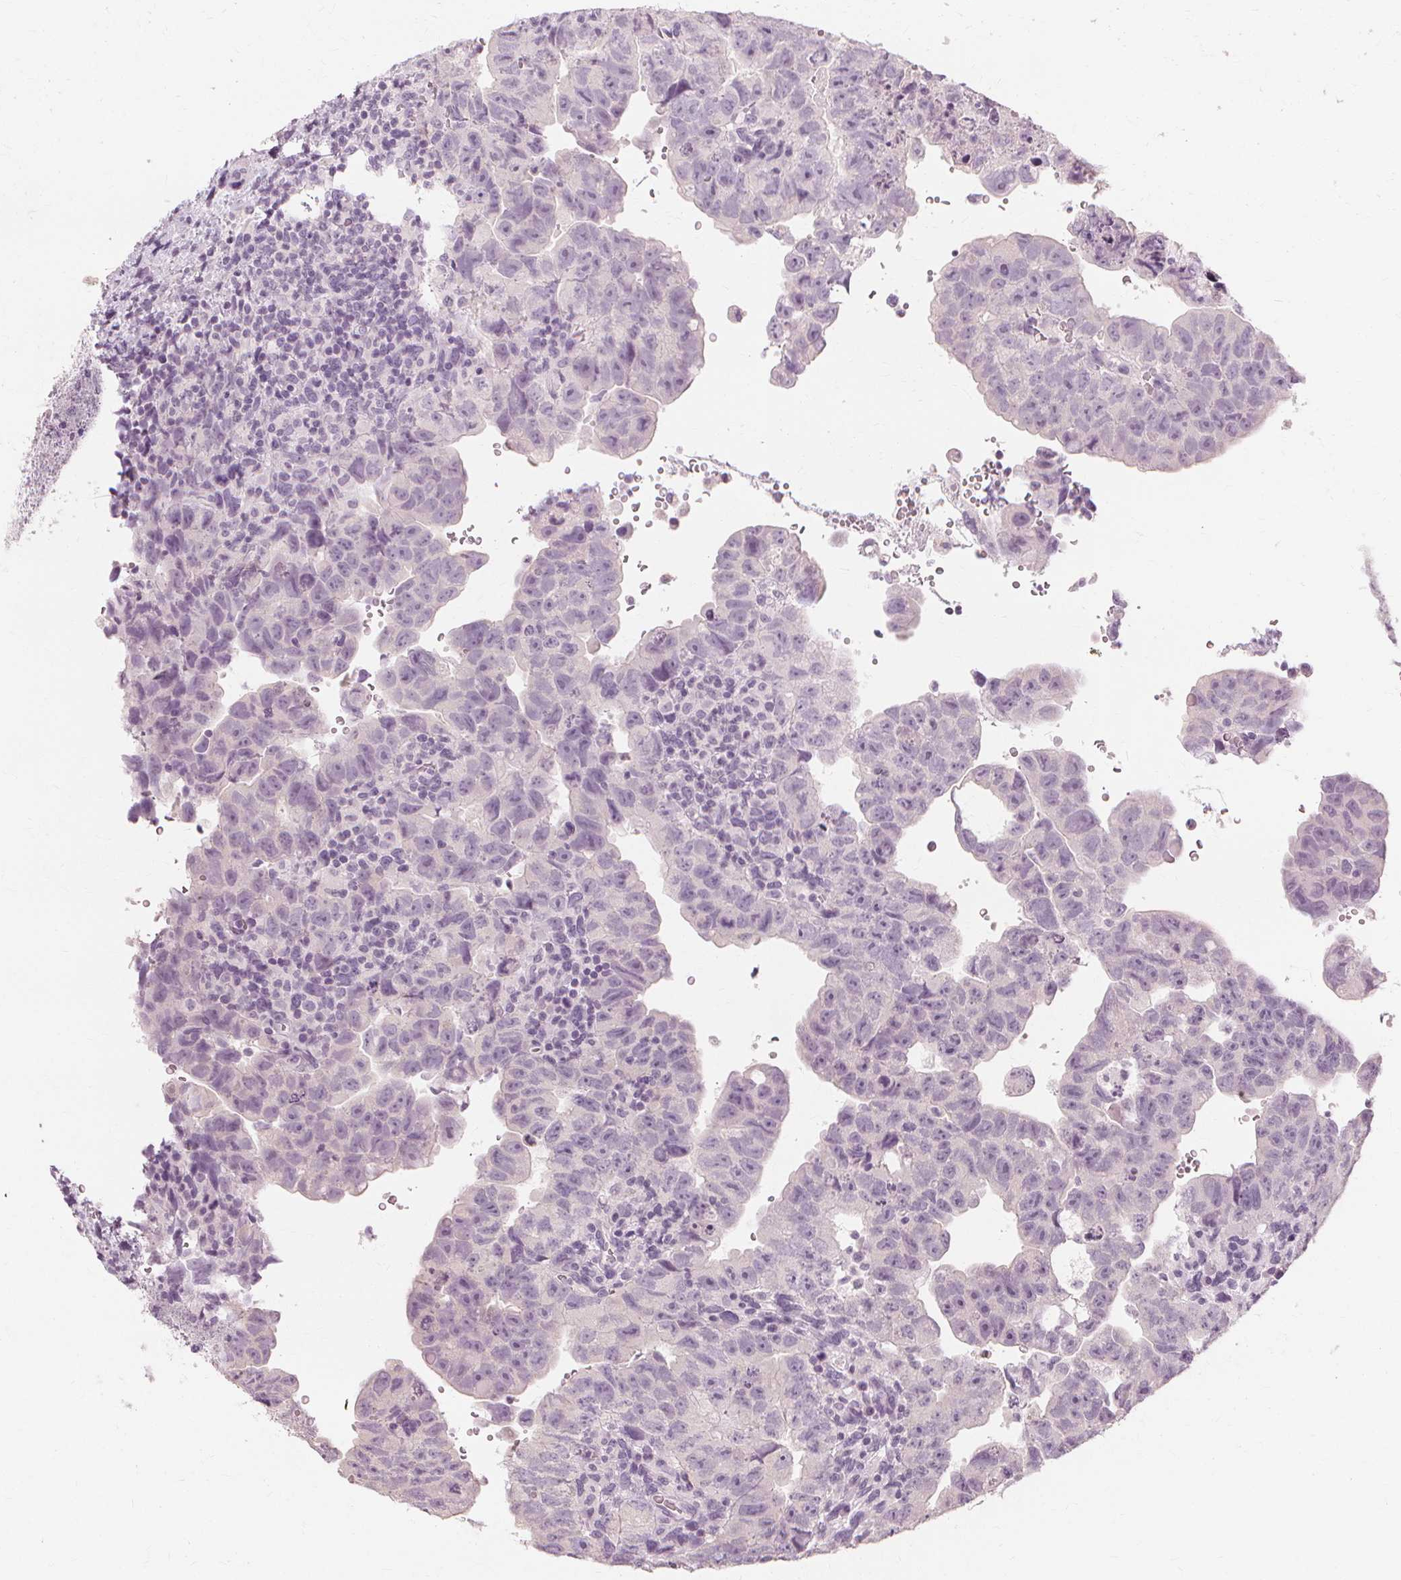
{"staining": {"intensity": "negative", "quantity": "none", "location": "none"}, "tissue": "testis cancer", "cell_type": "Tumor cells", "image_type": "cancer", "snomed": [{"axis": "morphology", "description": "Carcinoma, Embryonal, NOS"}, {"axis": "topography", "description": "Testis"}], "caption": "There is no significant positivity in tumor cells of embryonal carcinoma (testis).", "gene": "MUC12", "patient": {"sex": "male", "age": 24}}